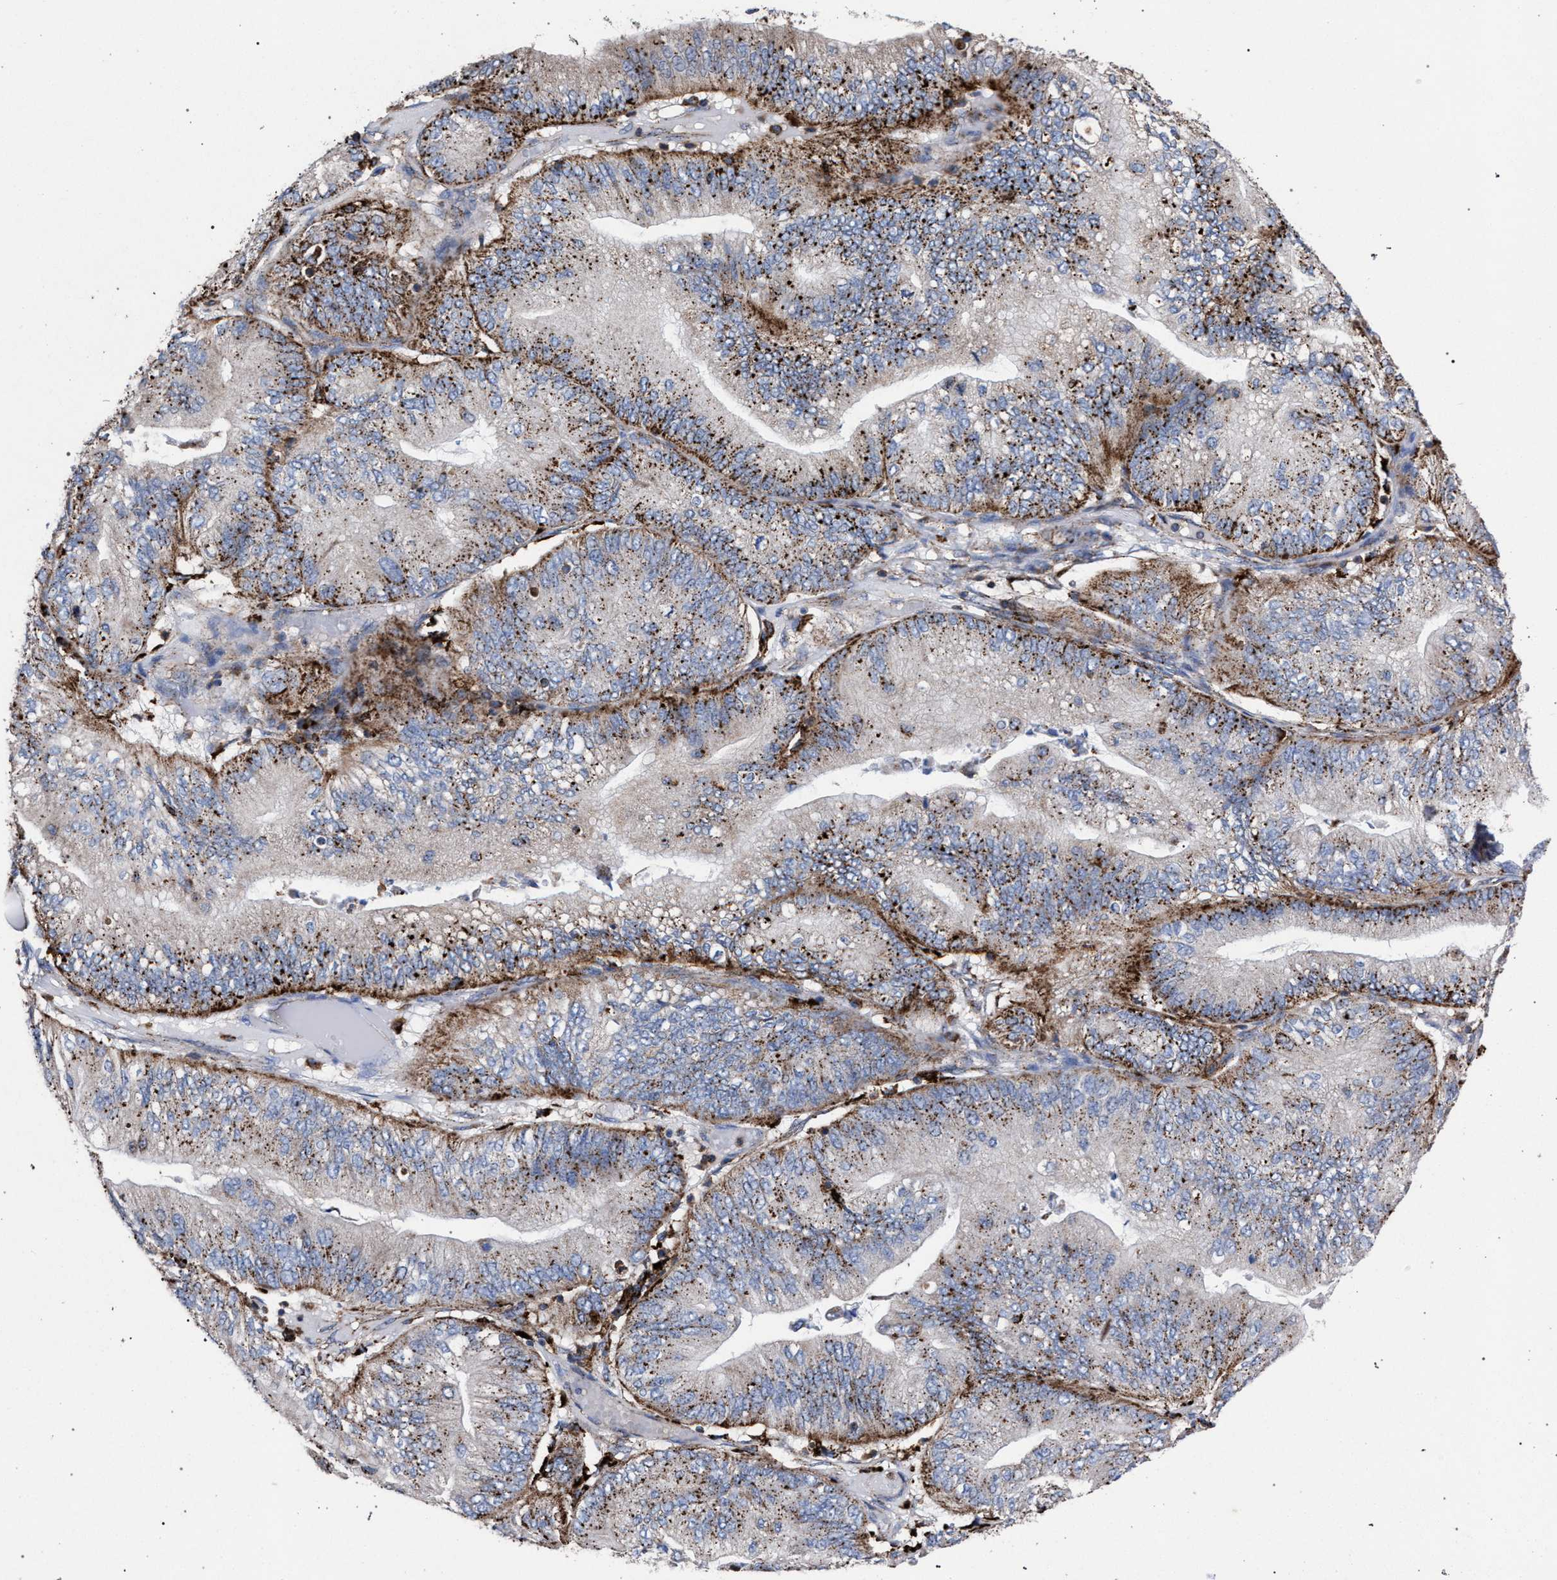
{"staining": {"intensity": "moderate", "quantity": ">75%", "location": "cytoplasmic/membranous"}, "tissue": "ovarian cancer", "cell_type": "Tumor cells", "image_type": "cancer", "snomed": [{"axis": "morphology", "description": "Cystadenocarcinoma, mucinous, NOS"}, {"axis": "topography", "description": "Ovary"}], "caption": "Immunohistochemical staining of ovarian mucinous cystadenocarcinoma reveals moderate cytoplasmic/membranous protein staining in approximately >75% of tumor cells. (DAB (3,3'-diaminobenzidine) = brown stain, brightfield microscopy at high magnification).", "gene": "PPT1", "patient": {"sex": "female", "age": 61}}